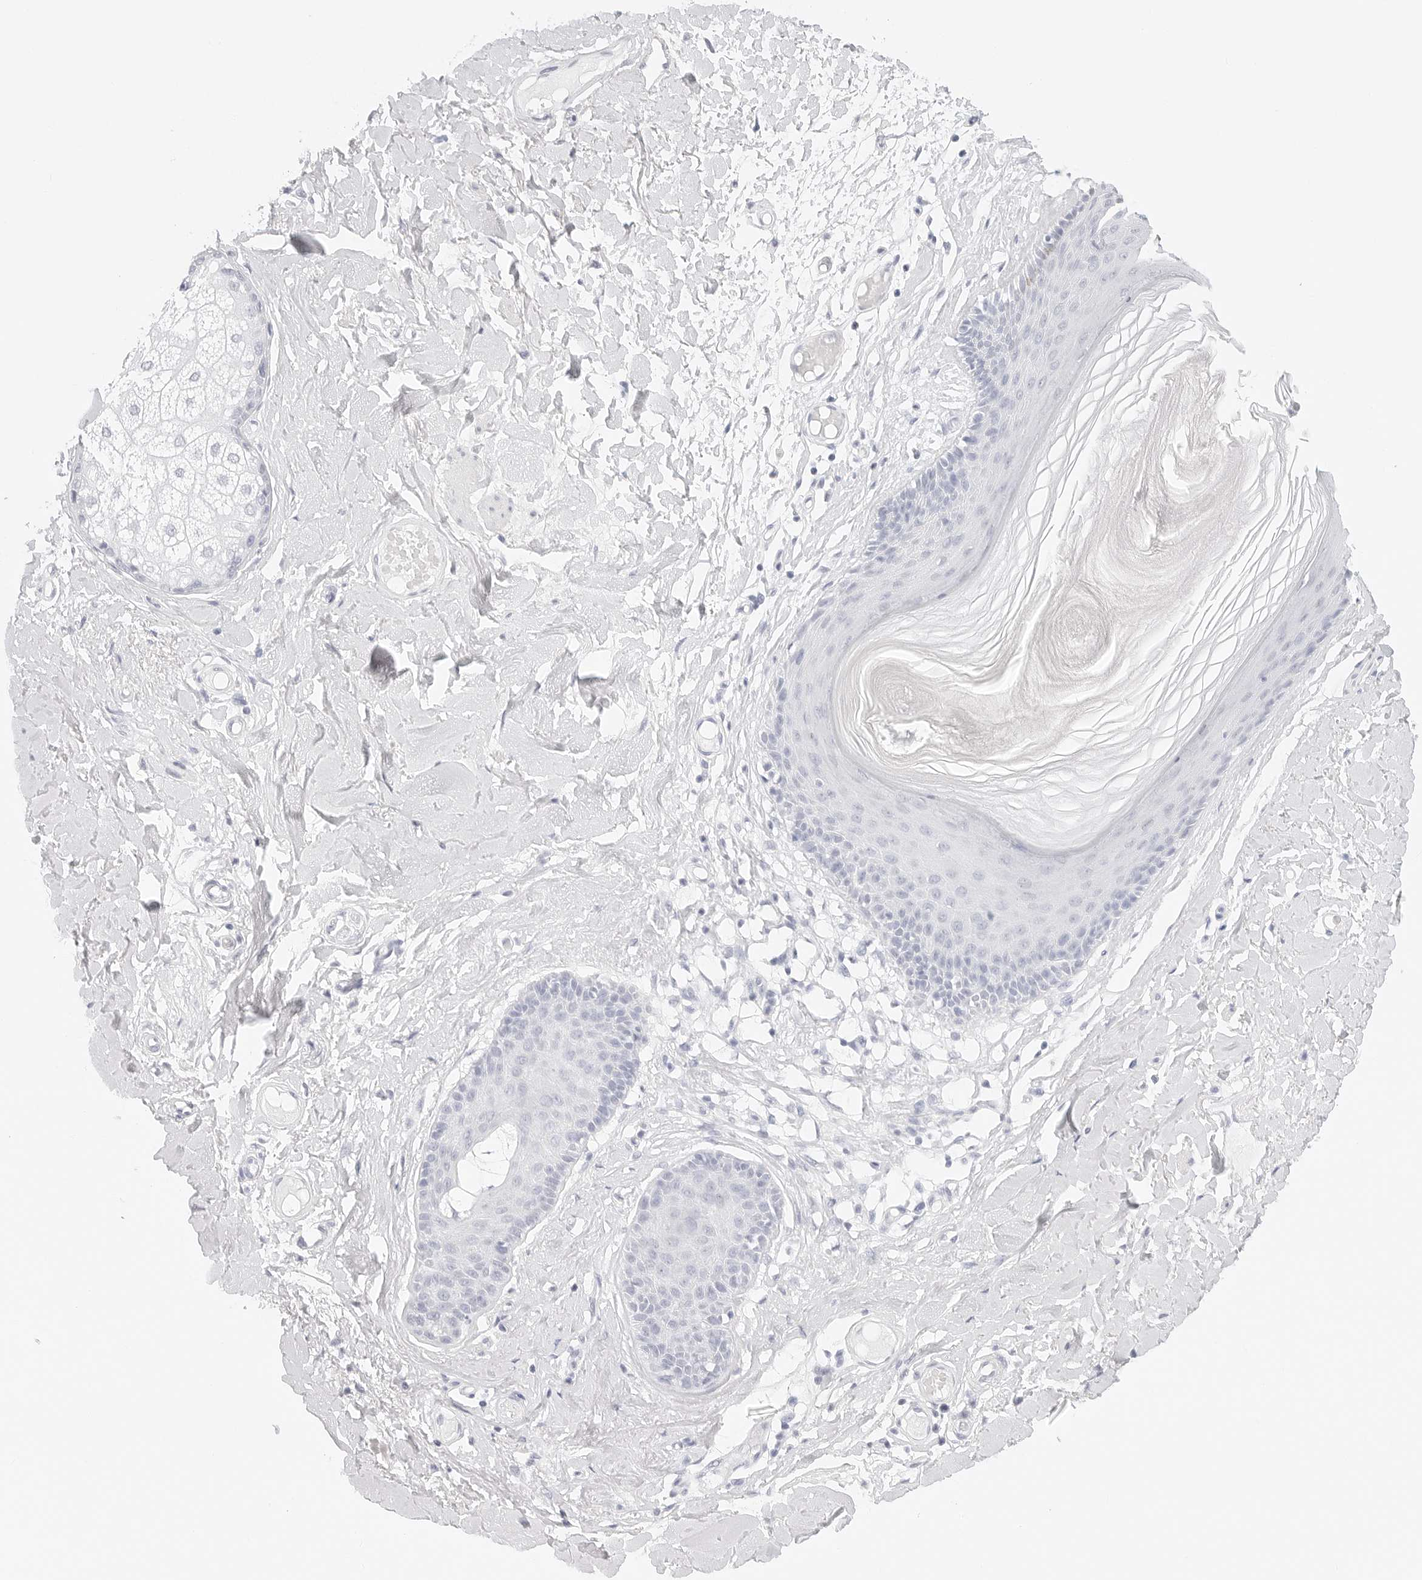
{"staining": {"intensity": "negative", "quantity": "none", "location": "none"}, "tissue": "skin", "cell_type": "Epidermal cells", "image_type": "normal", "snomed": [{"axis": "morphology", "description": "Normal tissue, NOS"}, {"axis": "topography", "description": "Vulva"}], "caption": "This is an IHC photomicrograph of unremarkable human skin. There is no staining in epidermal cells.", "gene": "TFF2", "patient": {"sex": "female", "age": 73}}